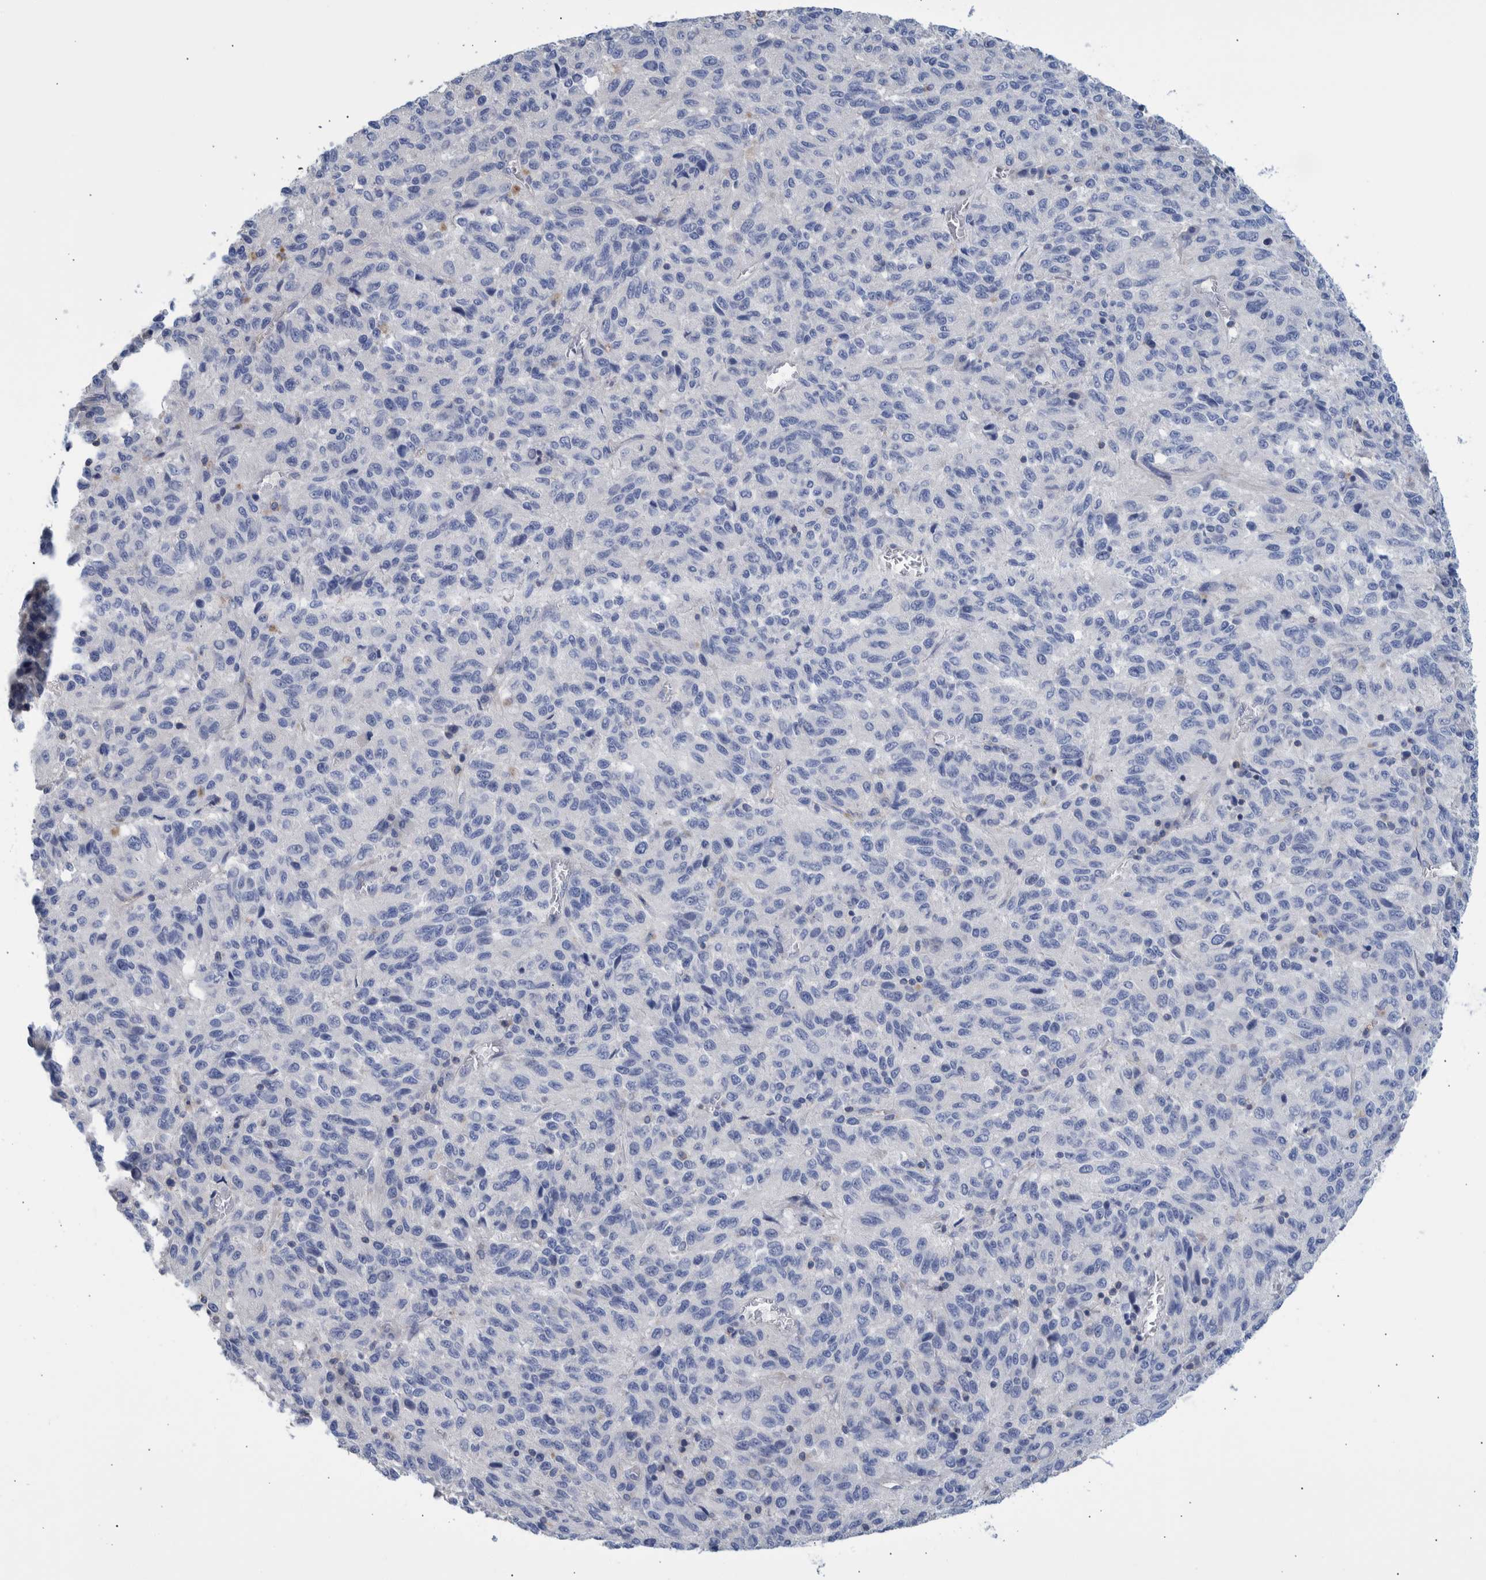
{"staining": {"intensity": "negative", "quantity": "none", "location": "none"}, "tissue": "melanoma", "cell_type": "Tumor cells", "image_type": "cancer", "snomed": [{"axis": "morphology", "description": "Malignant melanoma, Metastatic site"}, {"axis": "topography", "description": "Lung"}], "caption": "DAB immunohistochemical staining of human malignant melanoma (metastatic site) reveals no significant positivity in tumor cells. (Stains: DAB (3,3'-diaminobenzidine) immunohistochemistry with hematoxylin counter stain, Microscopy: brightfield microscopy at high magnification).", "gene": "PPP3CC", "patient": {"sex": "male", "age": 64}}